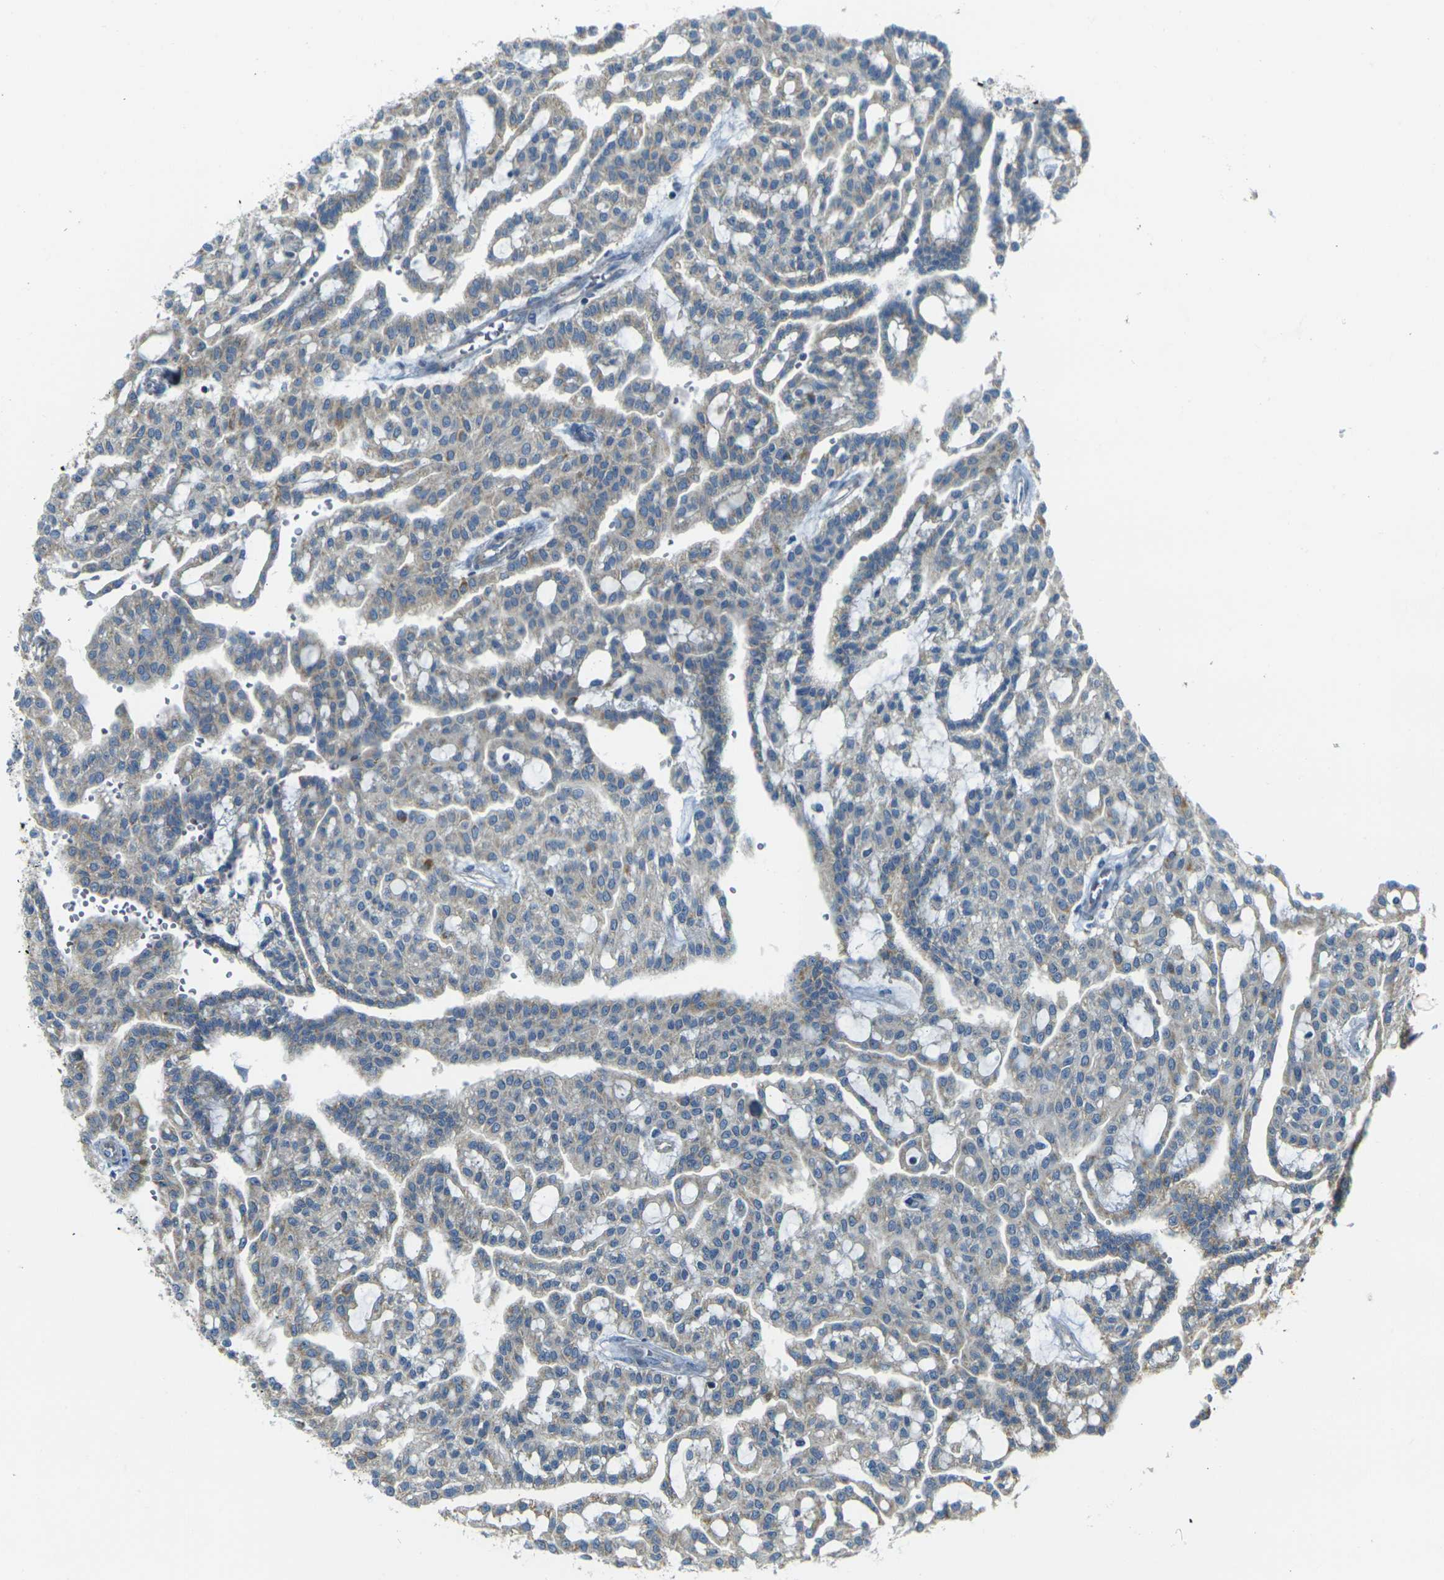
{"staining": {"intensity": "weak", "quantity": "25%-75%", "location": "cytoplasmic/membranous"}, "tissue": "renal cancer", "cell_type": "Tumor cells", "image_type": "cancer", "snomed": [{"axis": "morphology", "description": "Adenocarcinoma, NOS"}, {"axis": "topography", "description": "Kidney"}], "caption": "Immunohistochemistry micrograph of renal cancer stained for a protein (brown), which displays low levels of weak cytoplasmic/membranous positivity in about 25%-75% of tumor cells.", "gene": "PARD6B", "patient": {"sex": "male", "age": 63}}